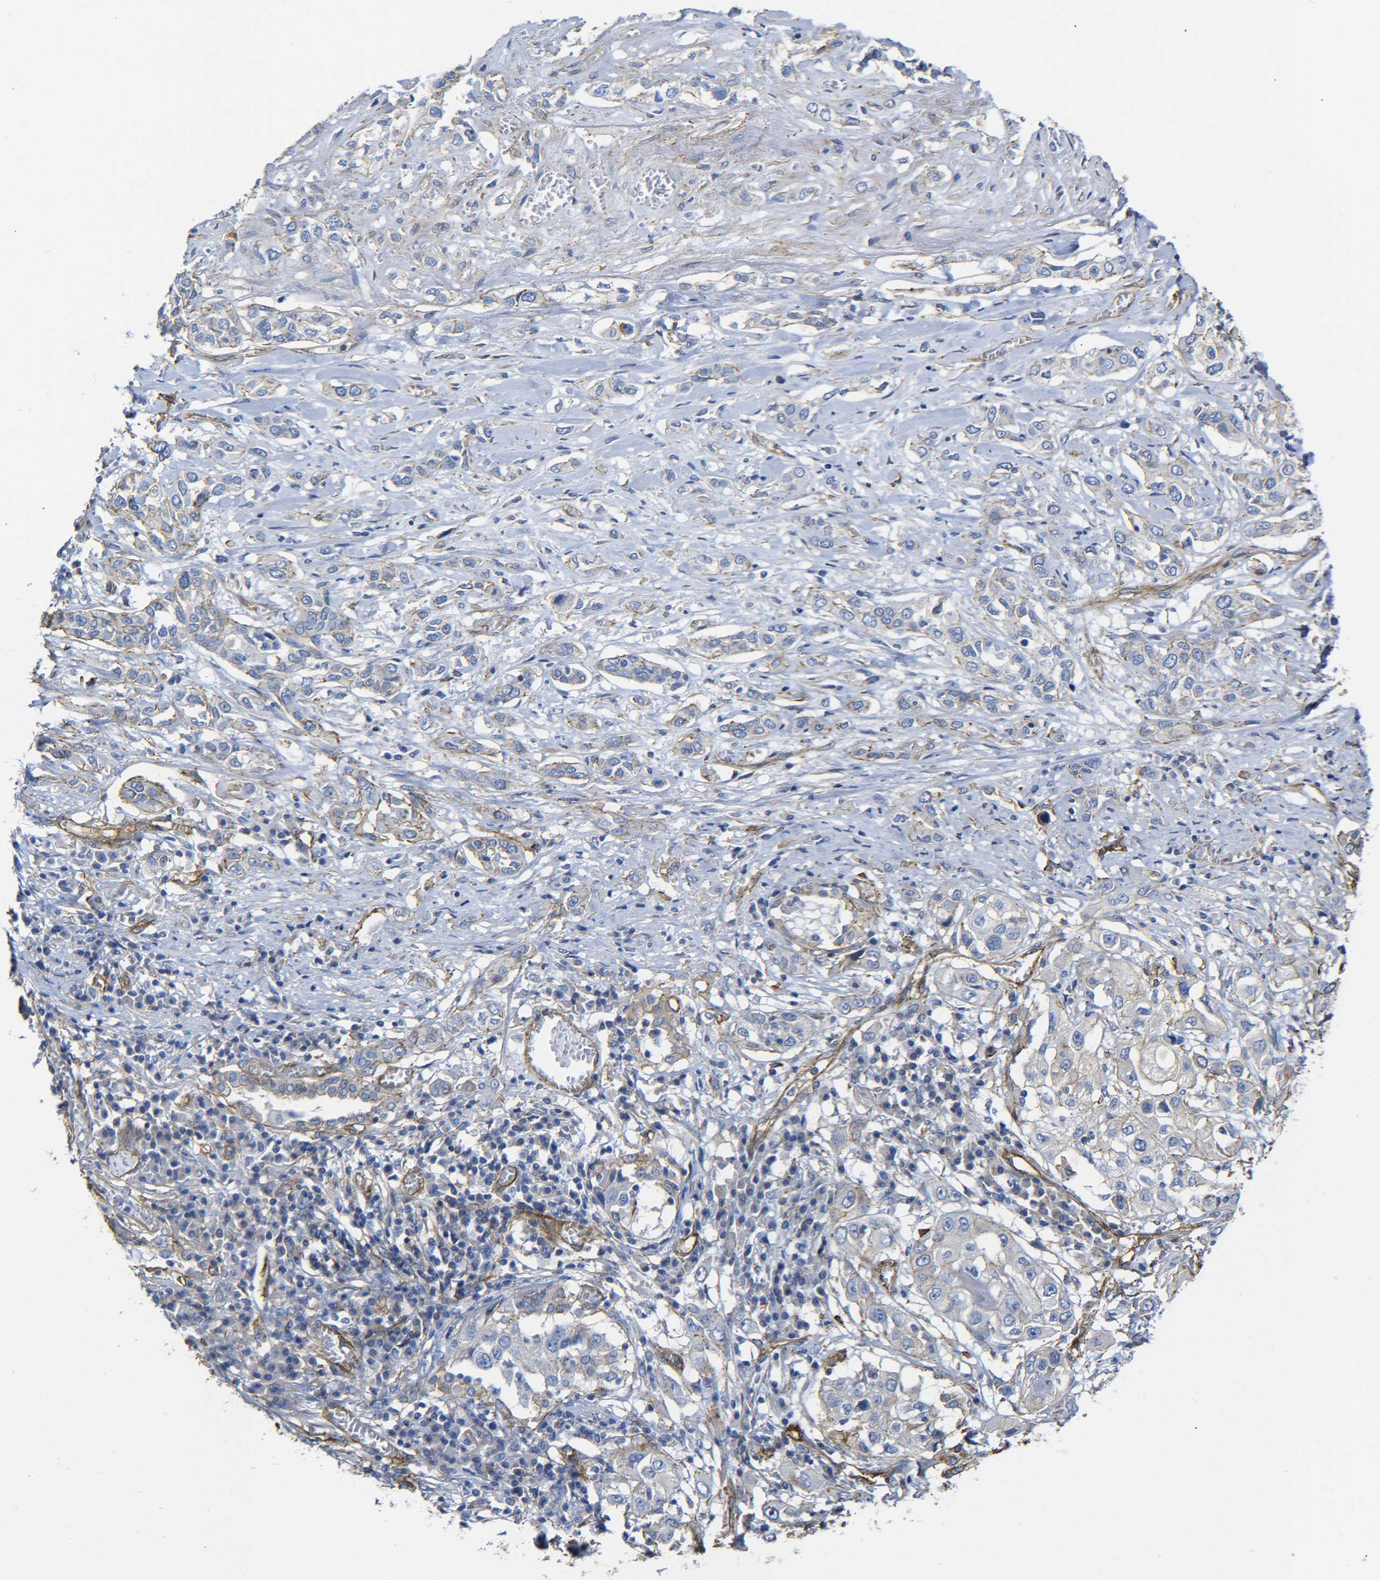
{"staining": {"intensity": "weak", "quantity": "25%-75%", "location": "cytoplasmic/membranous"}, "tissue": "lung cancer", "cell_type": "Tumor cells", "image_type": "cancer", "snomed": [{"axis": "morphology", "description": "Squamous cell carcinoma, NOS"}, {"axis": "topography", "description": "Lung"}], "caption": "Tumor cells reveal low levels of weak cytoplasmic/membranous expression in approximately 25%-75% of cells in human squamous cell carcinoma (lung). (Stains: DAB (3,3'-diaminobenzidine) in brown, nuclei in blue, Microscopy: brightfield microscopy at high magnification).", "gene": "SPTBN1", "patient": {"sex": "male", "age": 71}}